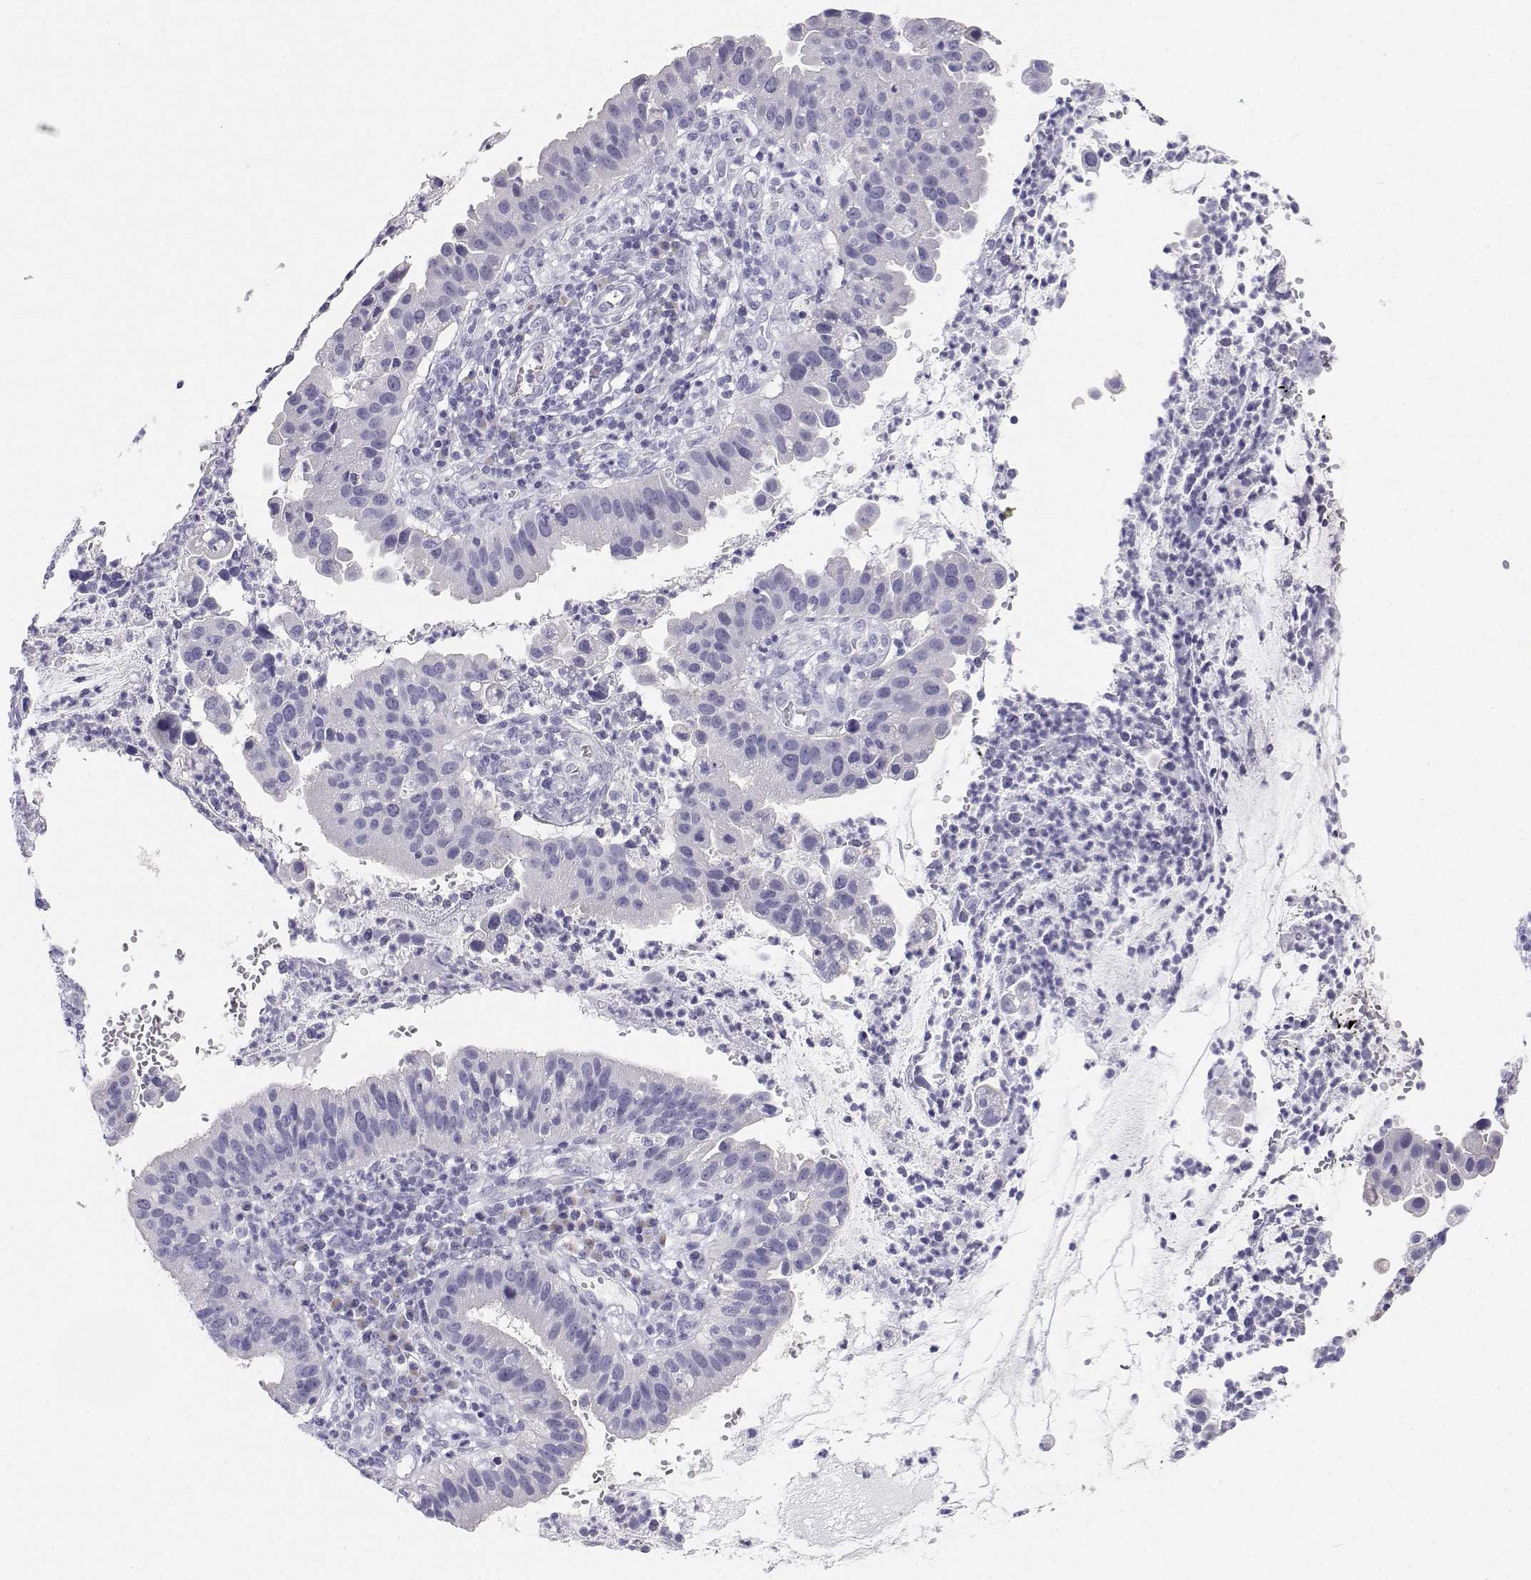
{"staining": {"intensity": "negative", "quantity": "none", "location": "none"}, "tissue": "cervical cancer", "cell_type": "Tumor cells", "image_type": "cancer", "snomed": [{"axis": "morphology", "description": "Adenocarcinoma, NOS"}, {"axis": "topography", "description": "Cervix"}], "caption": "Protein analysis of adenocarcinoma (cervical) reveals no significant expression in tumor cells.", "gene": "BHMT", "patient": {"sex": "female", "age": 34}}